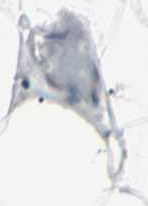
{"staining": {"intensity": "negative", "quantity": "none", "location": "none"}, "tissue": "adipose tissue", "cell_type": "Adipocytes", "image_type": "normal", "snomed": [{"axis": "morphology", "description": "Normal tissue, NOS"}, {"axis": "topography", "description": "Breast"}, {"axis": "topography", "description": "Adipose tissue"}], "caption": "This is an immunohistochemistry photomicrograph of benign adipose tissue. There is no positivity in adipocytes.", "gene": "MAPRE1", "patient": {"sex": "female", "age": 25}}